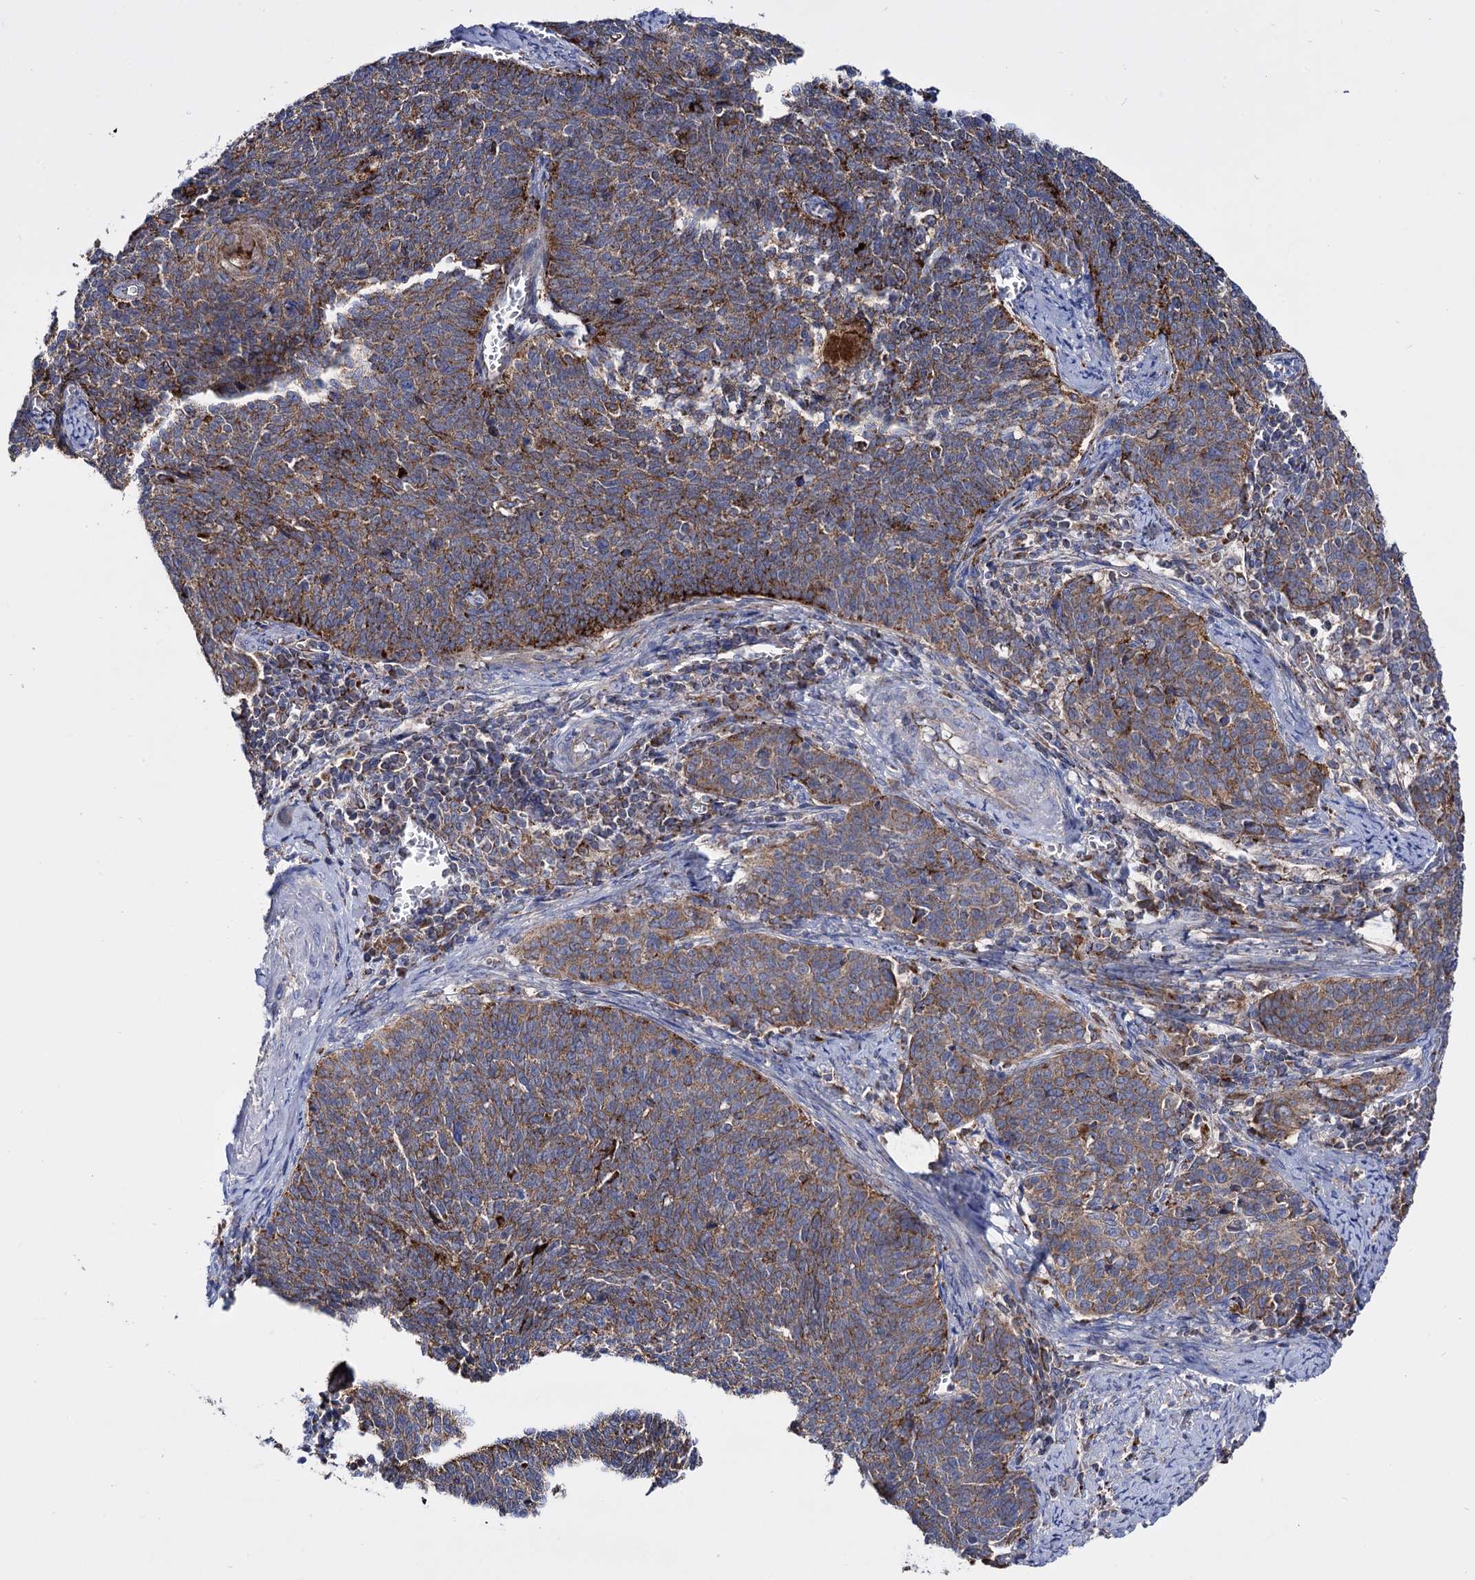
{"staining": {"intensity": "strong", "quantity": ">75%", "location": "cytoplasmic/membranous"}, "tissue": "cervical cancer", "cell_type": "Tumor cells", "image_type": "cancer", "snomed": [{"axis": "morphology", "description": "Squamous cell carcinoma, NOS"}, {"axis": "topography", "description": "Cervix"}], "caption": "Cervical squamous cell carcinoma was stained to show a protein in brown. There is high levels of strong cytoplasmic/membranous staining in approximately >75% of tumor cells.", "gene": "IQCH", "patient": {"sex": "female", "age": 39}}